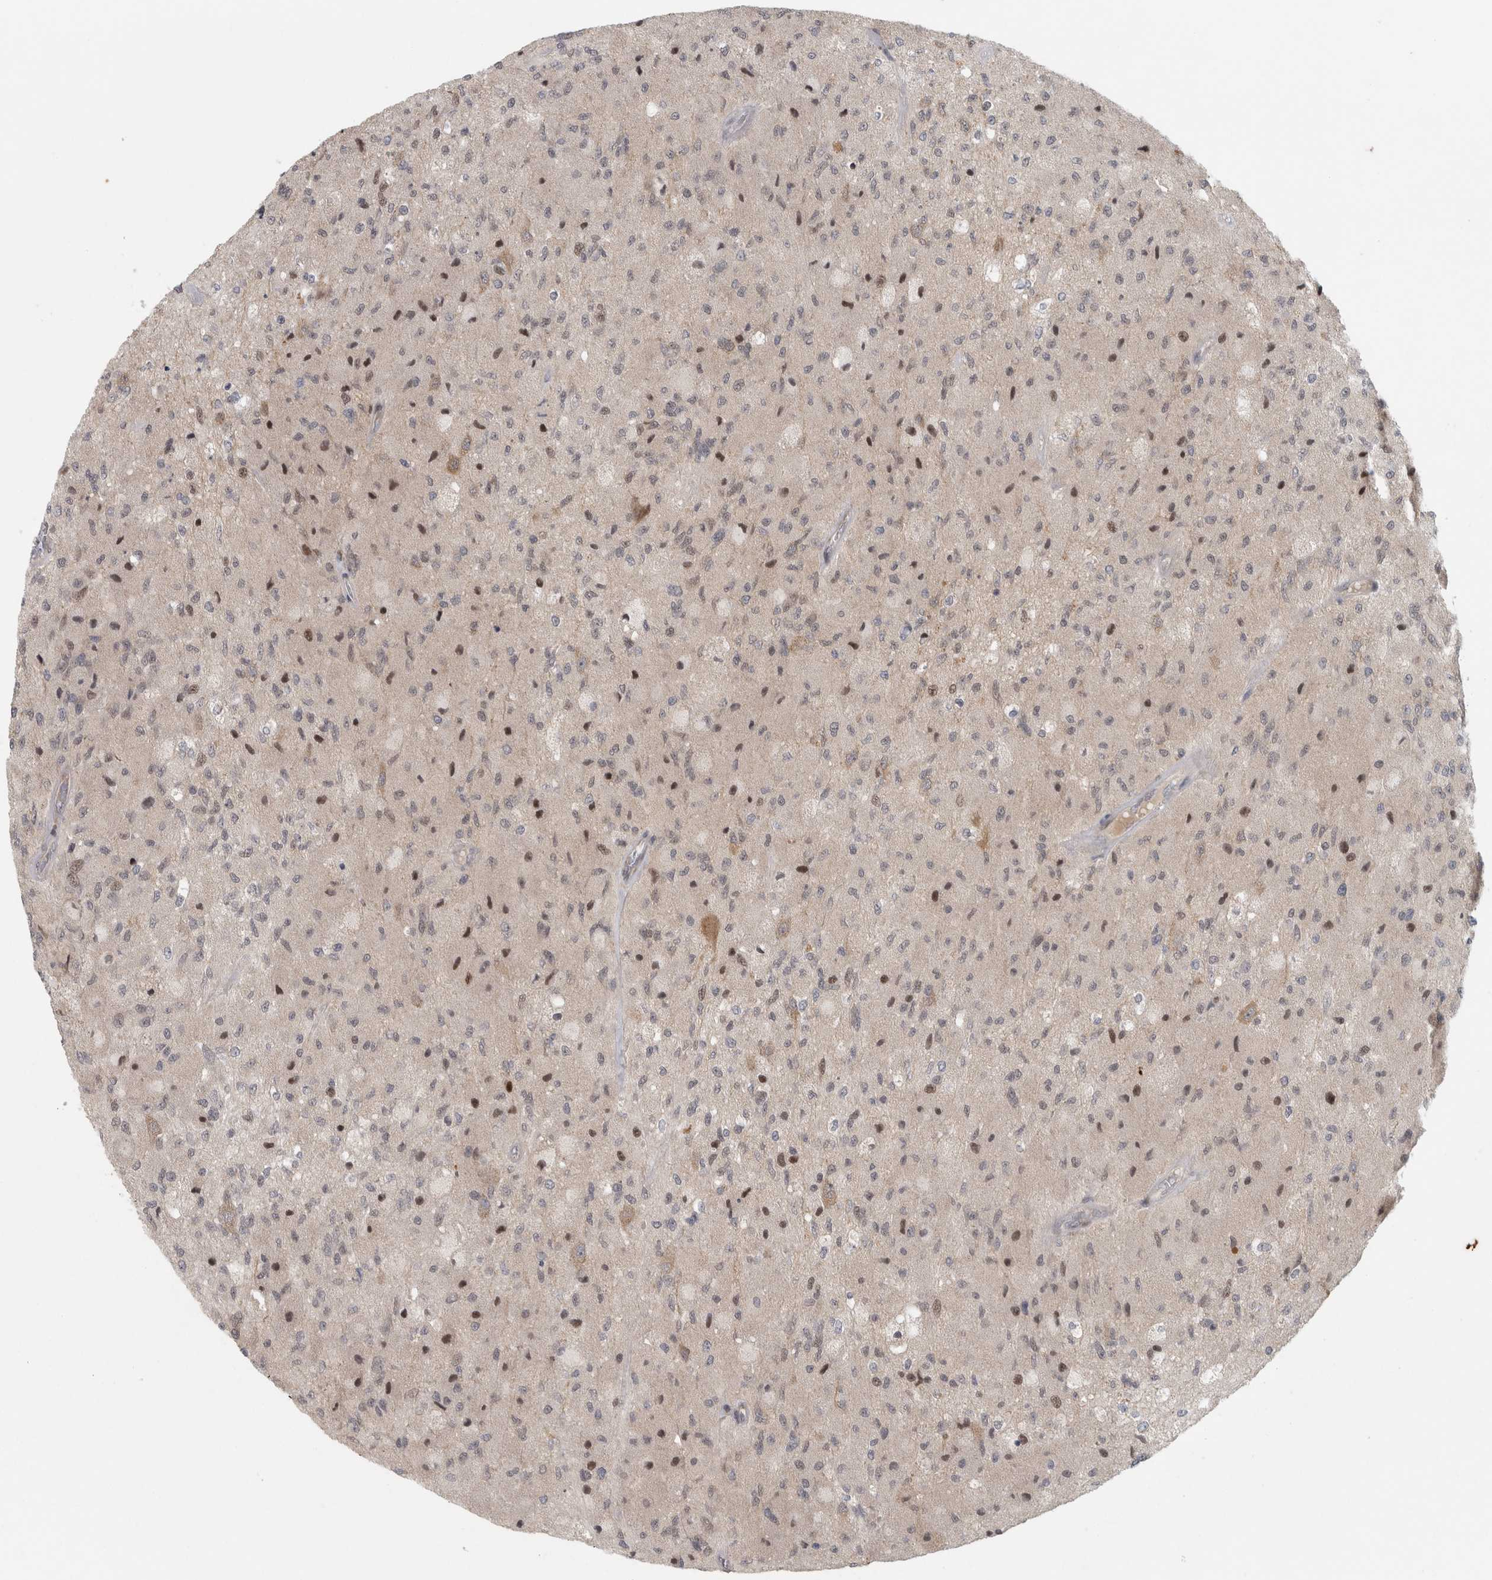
{"staining": {"intensity": "moderate", "quantity": "25%-75%", "location": "nuclear"}, "tissue": "glioma", "cell_type": "Tumor cells", "image_type": "cancer", "snomed": [{"axis": "morphology", "description": "Normal tissue, NOS"}, {"axis": "morphology", "description": "Glioma, malignant, High grade"}, {"axis": "topography", "description": "Cerebral cortex"}], "caption": "Tumor cells reveal medium levels of moderate nuclear positivity in approximately 25%-75% of cells in human glioma.", "gene": "KDM8", "patient": {"sex": "male", "age": 77}}